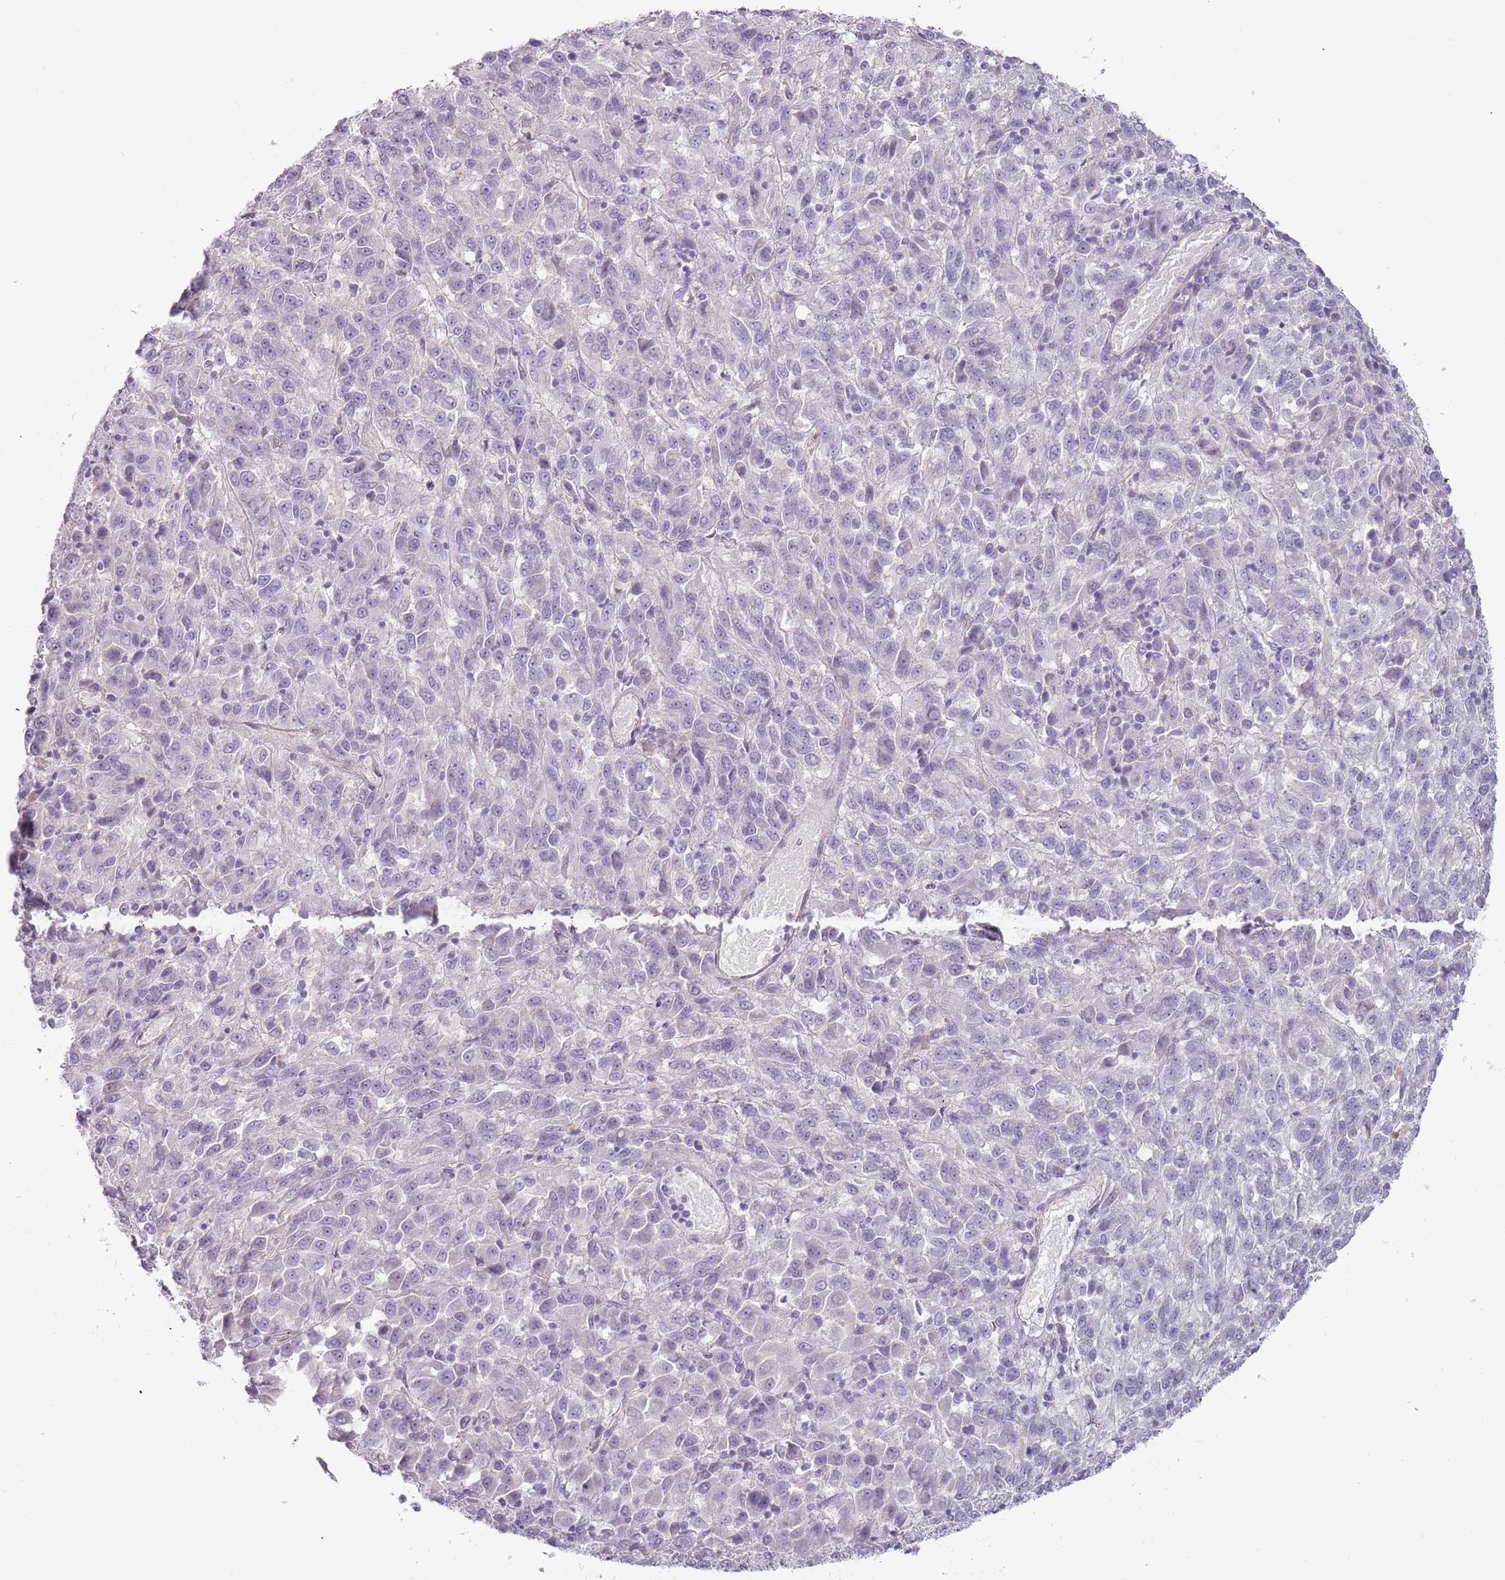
{"staining": {"intensity": "negative", "quantity": "none", "location": "none"}, "tissue": "melanoma", "cell_type": "Tumor cells", "image_type": "cancer", "snomed": [{"axis": "morphology", "description": "Malignant melanoma, Metastatic site"}, {"axis": "topography", "description": "Lung"}], "caption": "There is no significant staining in tumor cells of malignant melanoma (metastatic site). (DAB IHC with hematoxylin counter stain).", "gene": "RFX2", "patient": {"sex": "male", "age": 64}}